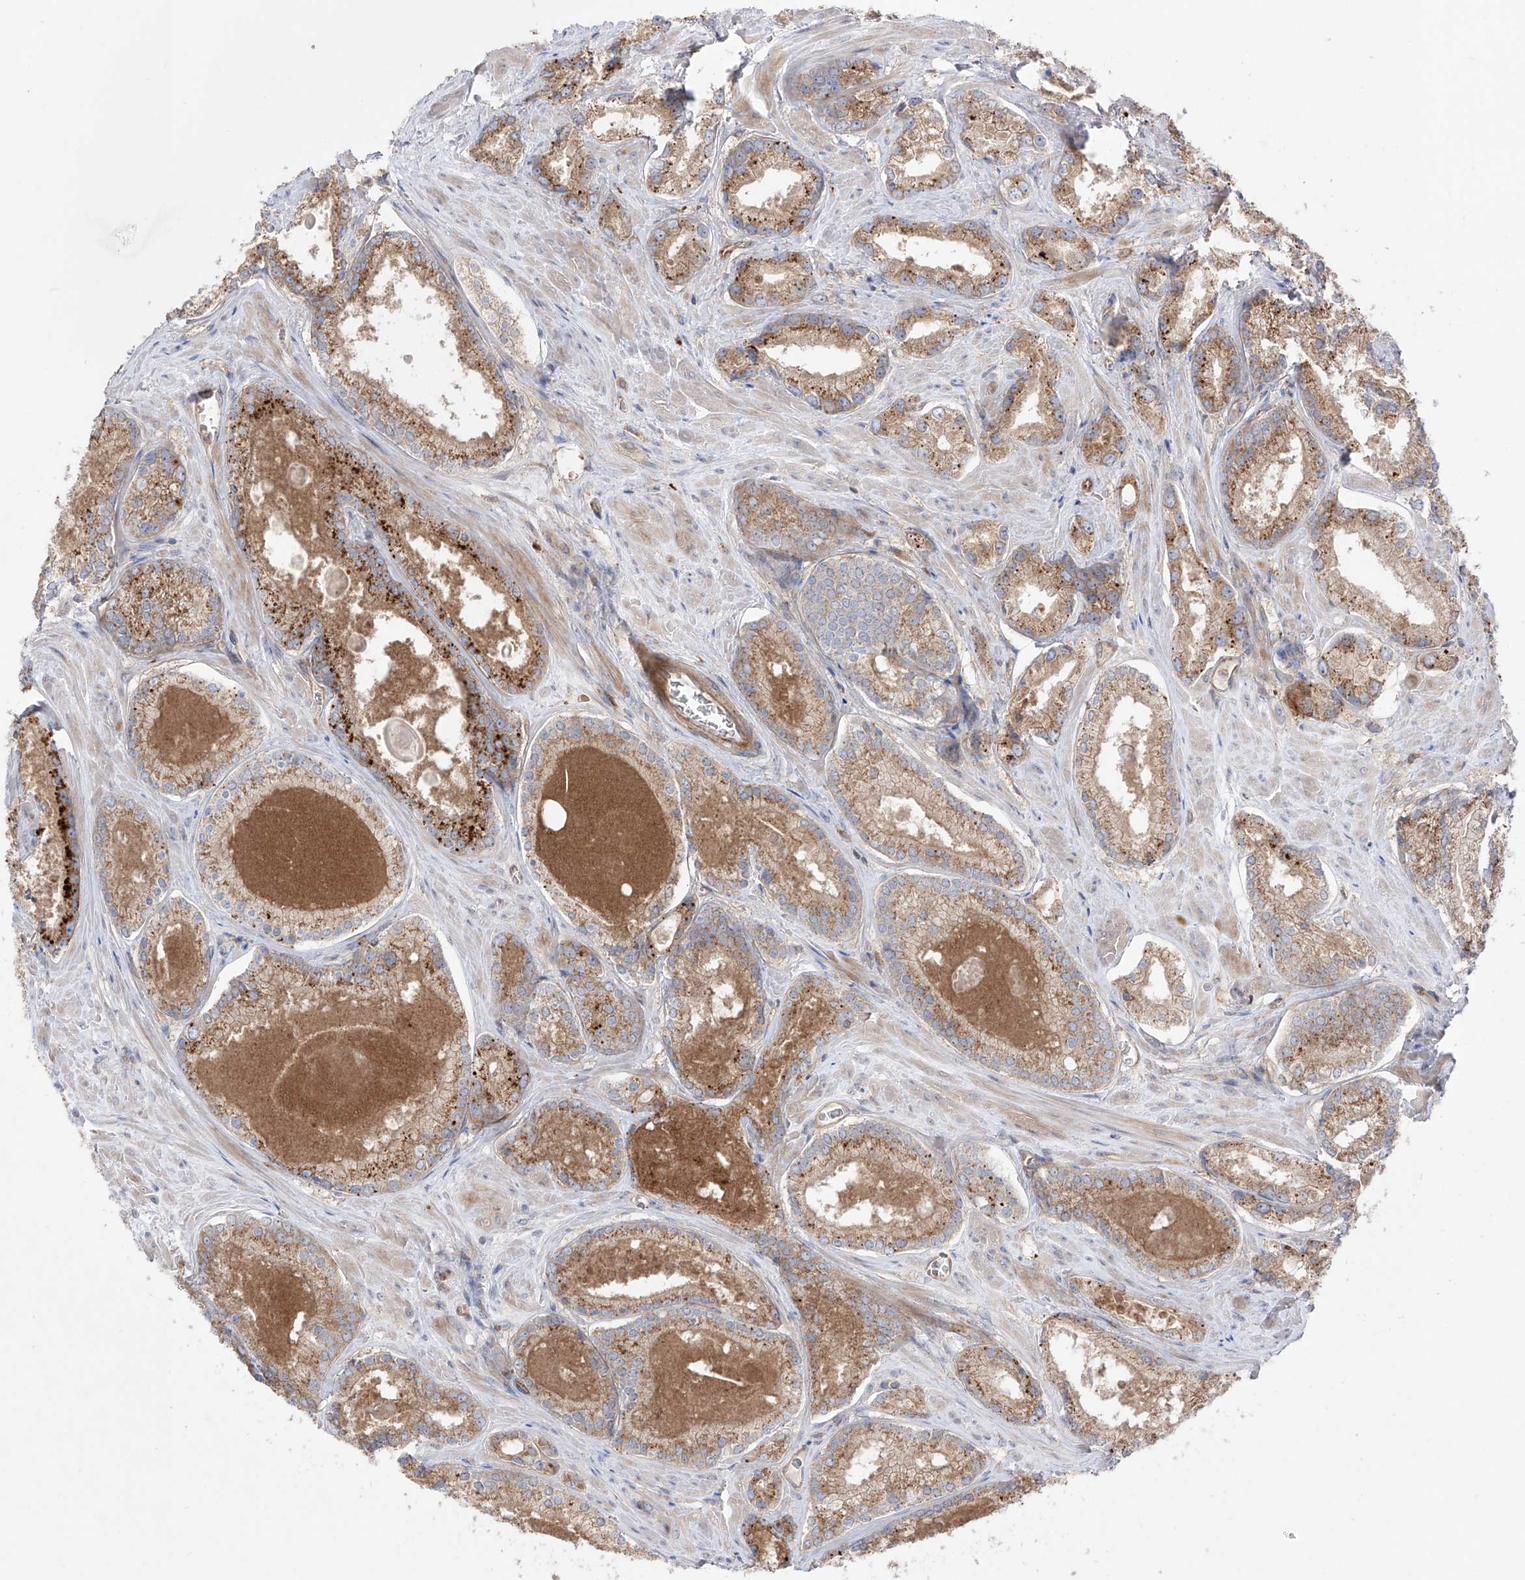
{"staining": {"intensity": "moderate", "quantity": ">75%", "location": "cytoplasmic/membranous"}, "tissue": "prostate cancer", "cell_type": "Tumor cells", "image_type": "cancer", "snomed": [{"axis": "morphology", "description": "Adenocarcinoma, Low grade"}, {"axis": "topography", "description": "Prostate"}], "caption": "An image showing moderate cytoplasmic/membranous expression in approximately >75% of tumor cells in prostate cancer (adenocarcinoma (low-grade)), as visualized by brown immunohistochemical staining.", "gene": "YKT6", "patient": {"sex": "male", "age": 54}}